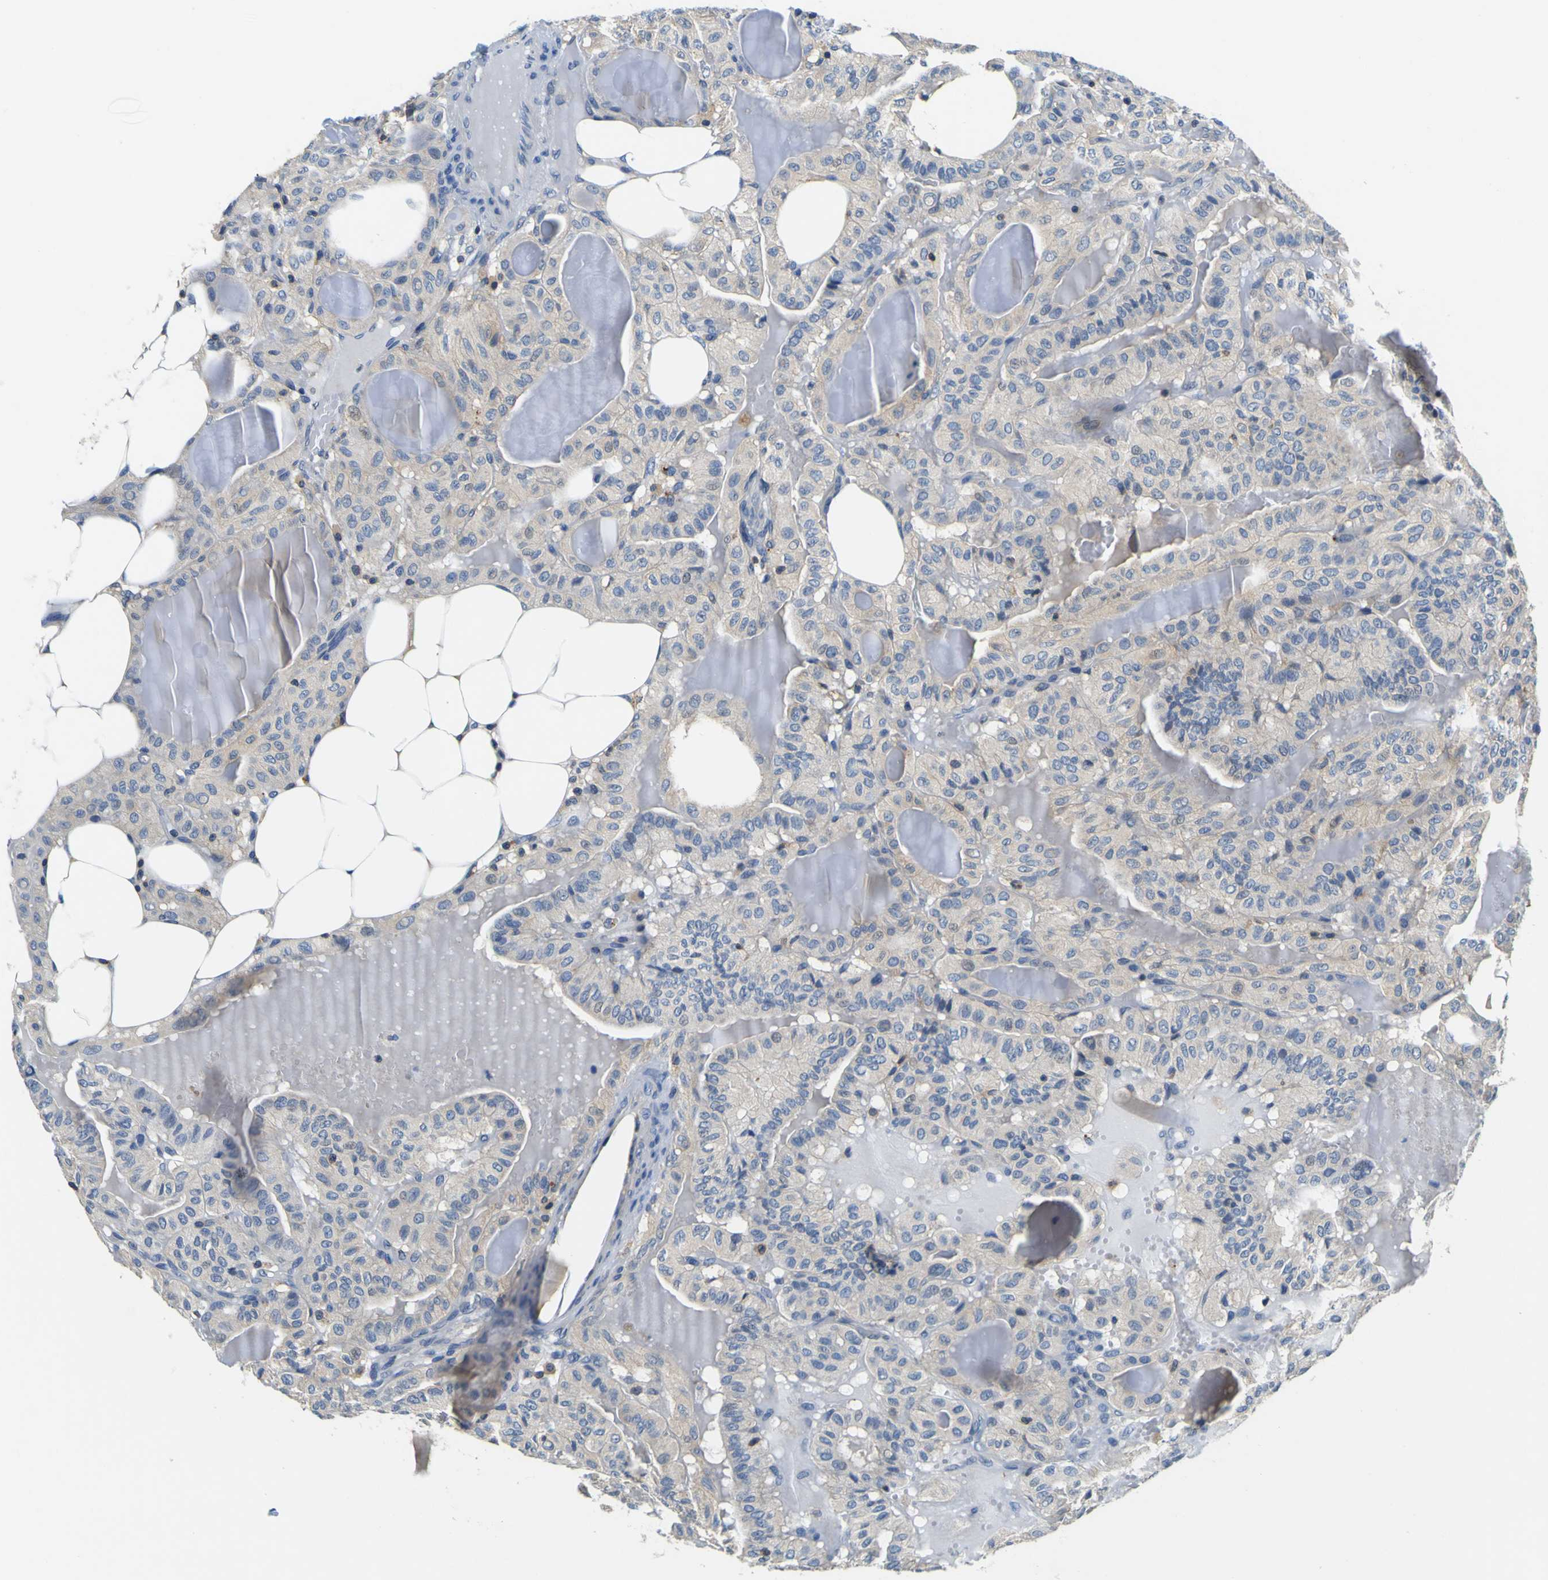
{"staining": {"intensity": "weak", "quantity": ">75%", "location": "cytoplasmic/membranous"}, "tissue": "thyroid cancer", "cell_type": "Tumor cells", "image_type": "cancer", "snomed": [{"axis": "morphology", "description": "Papillary adenocarcinoma, NOS"}, {"axis": "topography", "description": "Thyroid gland"}], "caption": "Immunohistochemical staining of thyroid cancer shows low levels of weak cytoplasmic/membranous expression in about >75% of tumor cells.", "gene": "TNIK", "patient": {"sex": "male", "age": 77}}